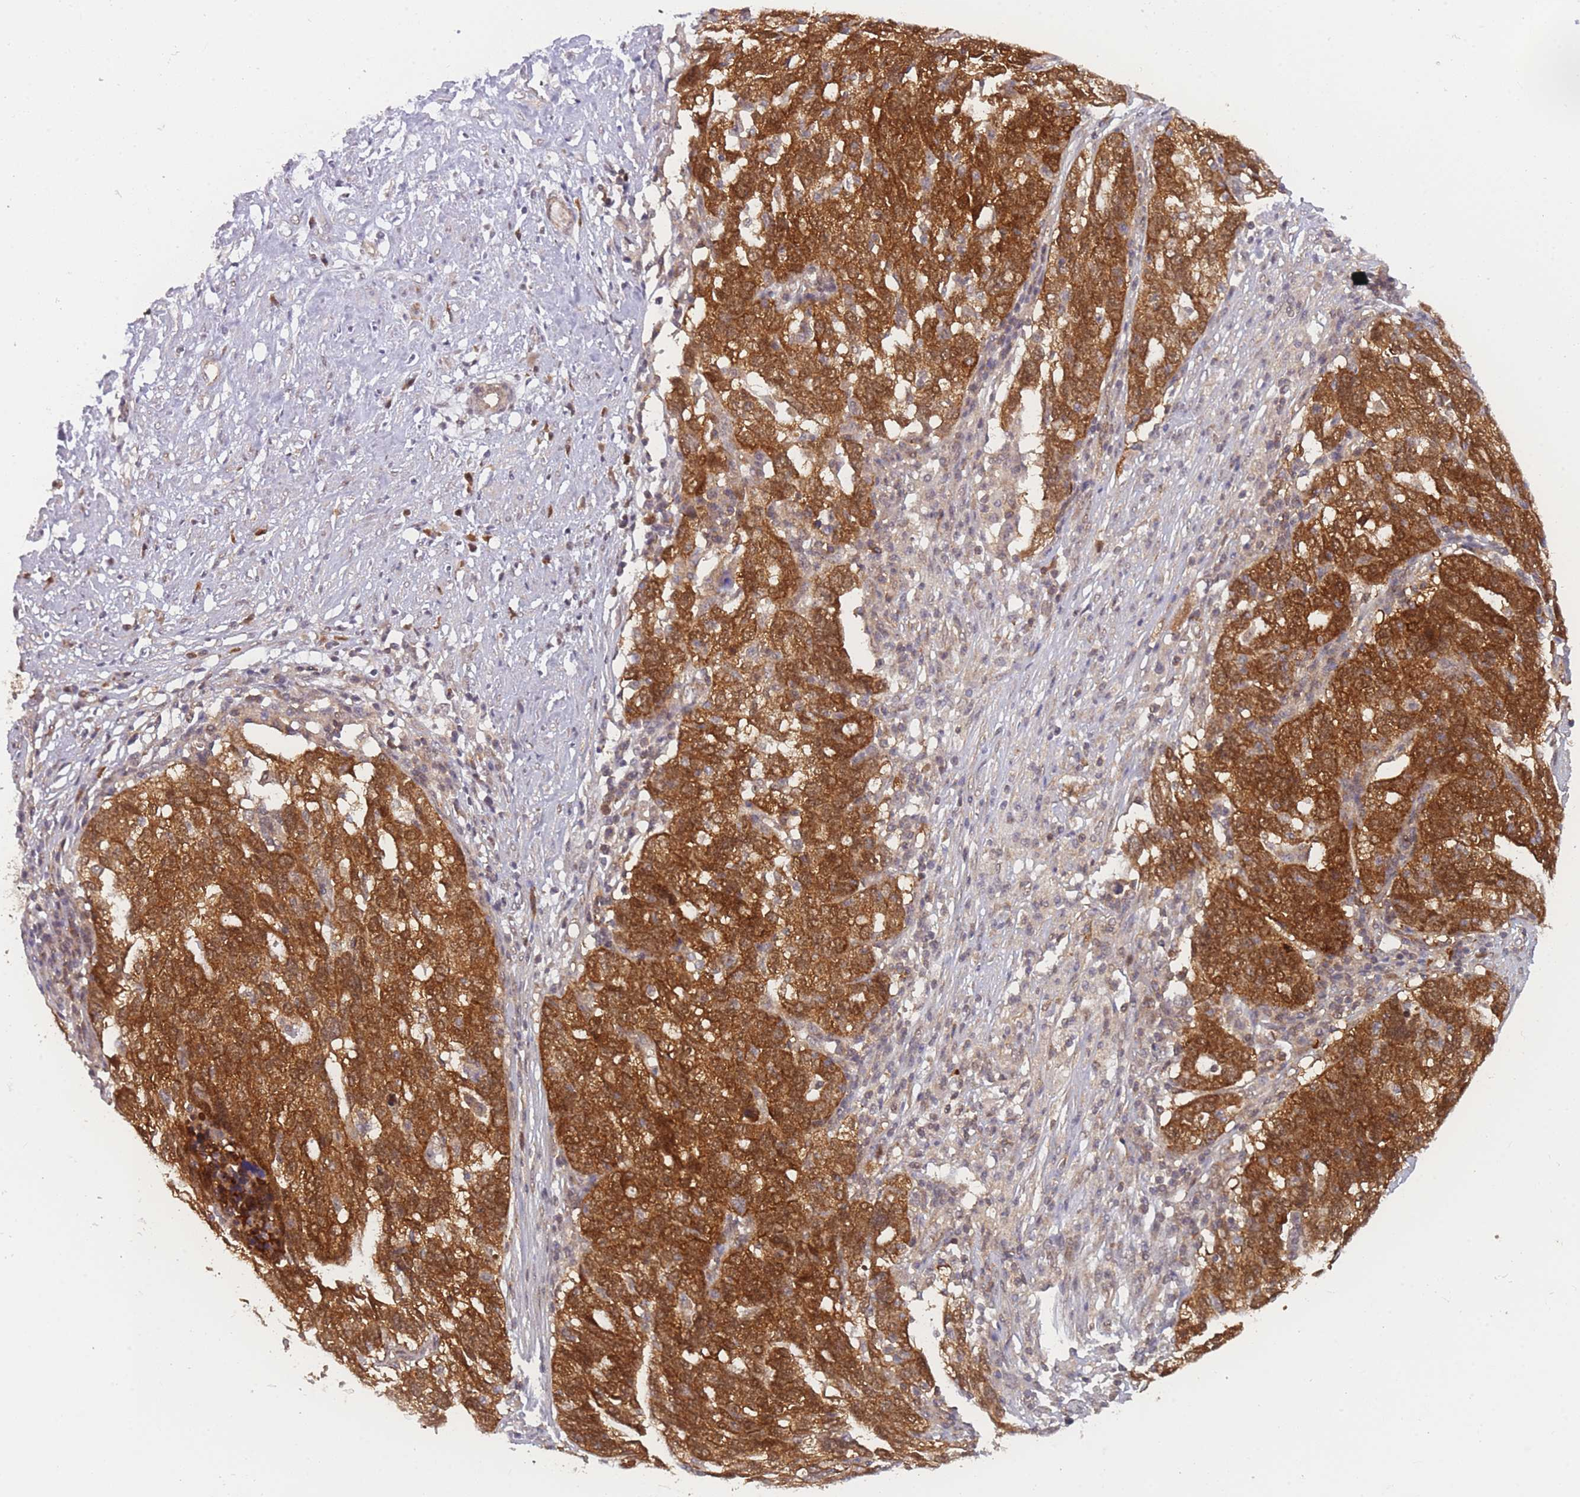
{"staining": {"intensity": "strong", "quantity": ">75%", "location": "cytoplasmic/membranous"}, "tissue": "ovarian cancer", "cell_type": "Tumor cells", "image_type": "cancer", "snomed": [{"axis": "morphology", "description": "Cystadenocarcinoma, serous, NOS"}, {"axis": "topography", "description": "Ovary"}], "caption": "A brown stain highlights strong cytoplasmic/membranous positivity of a protein in human serous cystadenocarcinoma (ovarian) tumor cells.", "gene": "MRI1", "patient": {"sex": "female", "age": 59}}